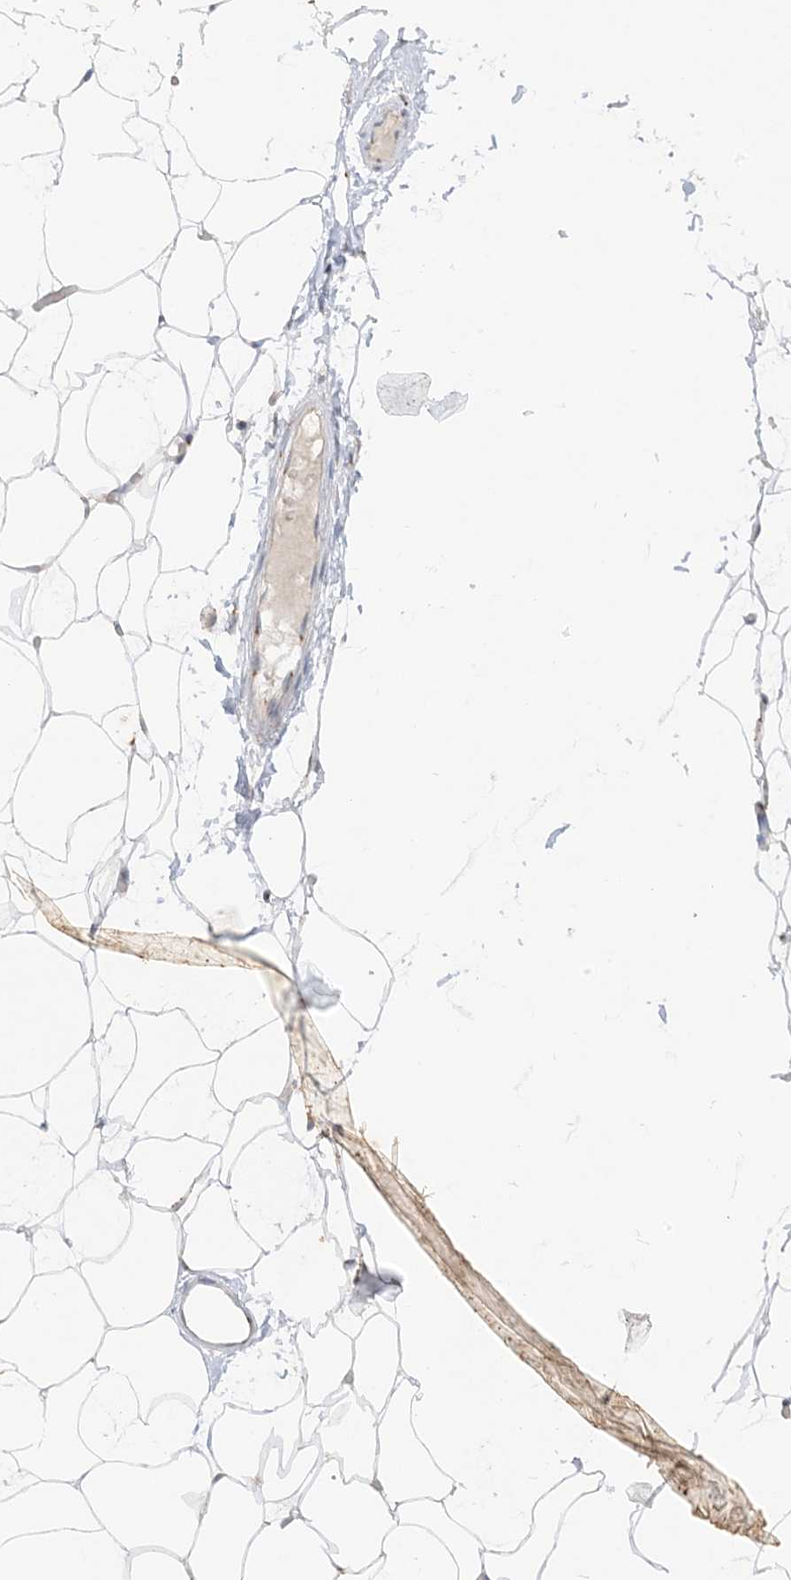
{"staining": {"intensity": "negative", "quantity": "none", "location": "none"}, "tissue": "adipose tissue", "cell_type": "Adipocytes", "image_type": "normal", "snomed": [{"axis": "morphology", "description": "Normal tissue, NOS"}, {"axis": "topography", "description": "Breast"}], "caption": "Immunohistochemistry (IHC) photomicrograph of benign adipose tissue stained for a protein (brown), which exhibits no positivity in adipocytes. The staining is performed using DAB brown chromogen with nuclei counter-stained in using hematoxylin.", "gene": "SLC25A12", "patient": {"sex": "female", "age": 23}}